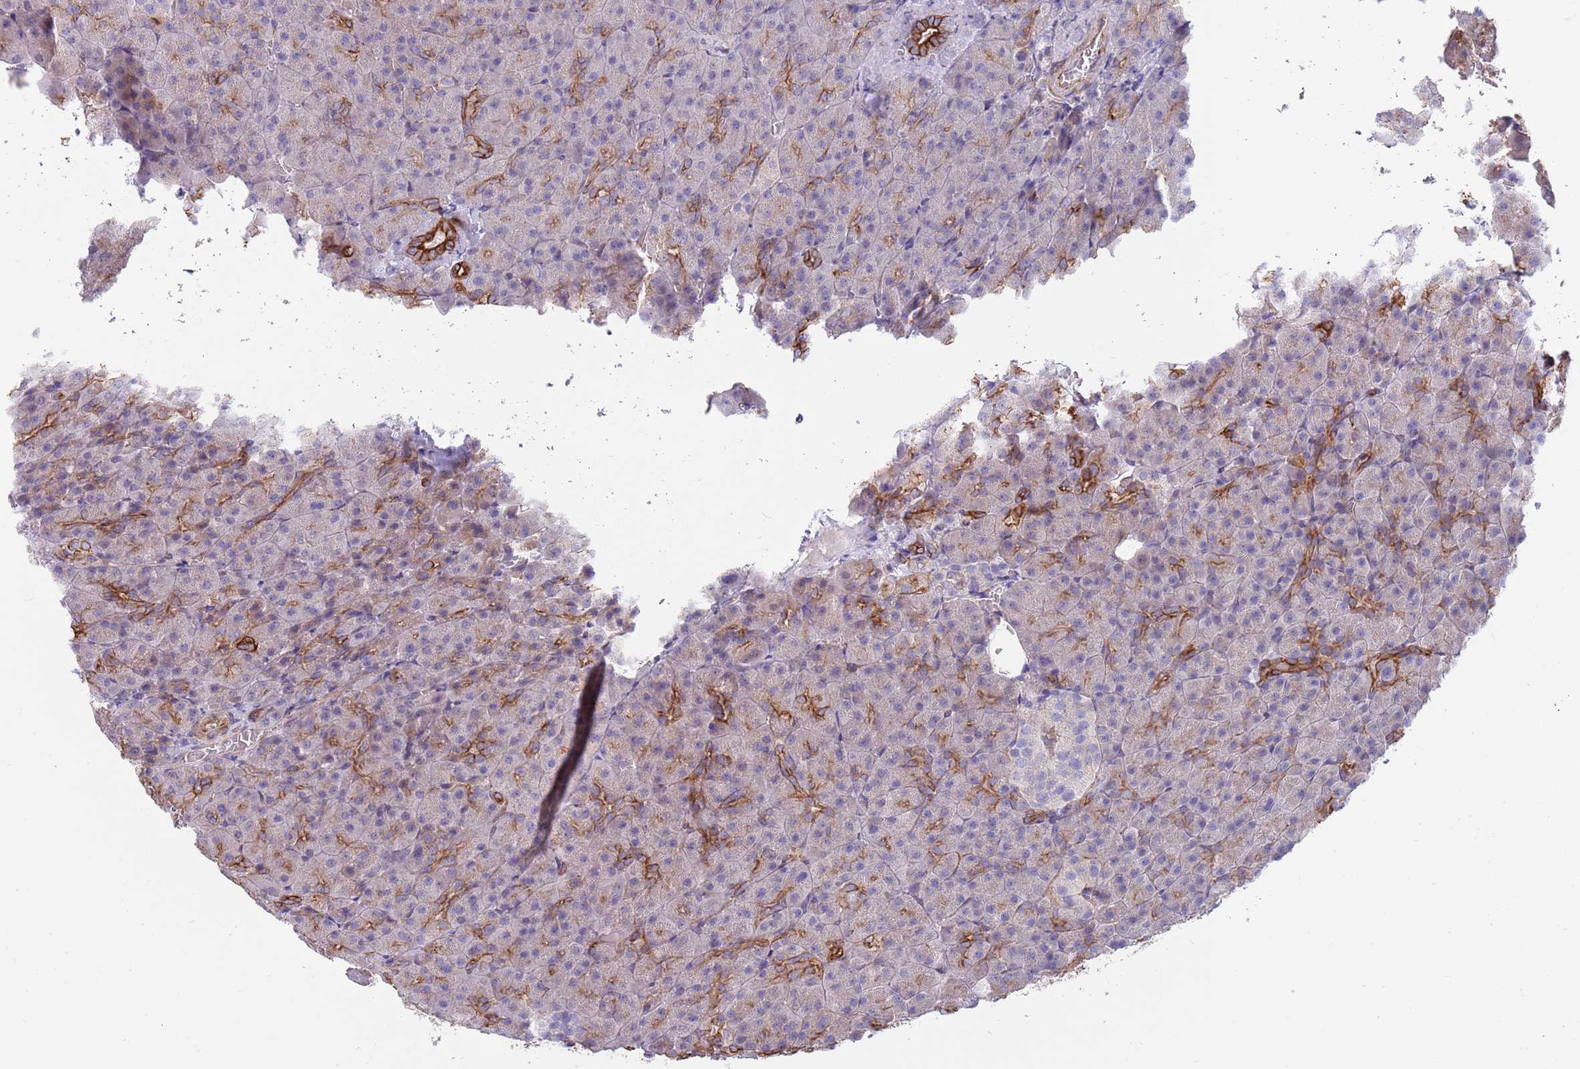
{"staining": {"intensity": "strong", "quantity": "25%-75%", "location": "cytoplasmic/membranous"}, "tissue": "pancreas", "cell_type": "Exocrine glandular cells", "image_type": "normal", "snomed": [{"axis": "morphology", "description": "Normal tissue, NOS"}, {"axis": "topography", "description": "Pancreas"}], "caption": "This is a histology image of immunohistochemistry (IHC) staining of benign pancreas, which shows strong expression in the cytoplasmic/membranous of exocrine glandular cells.", "gene": "MOGAT1", "patient": {"sex": "female", "age": 74}}